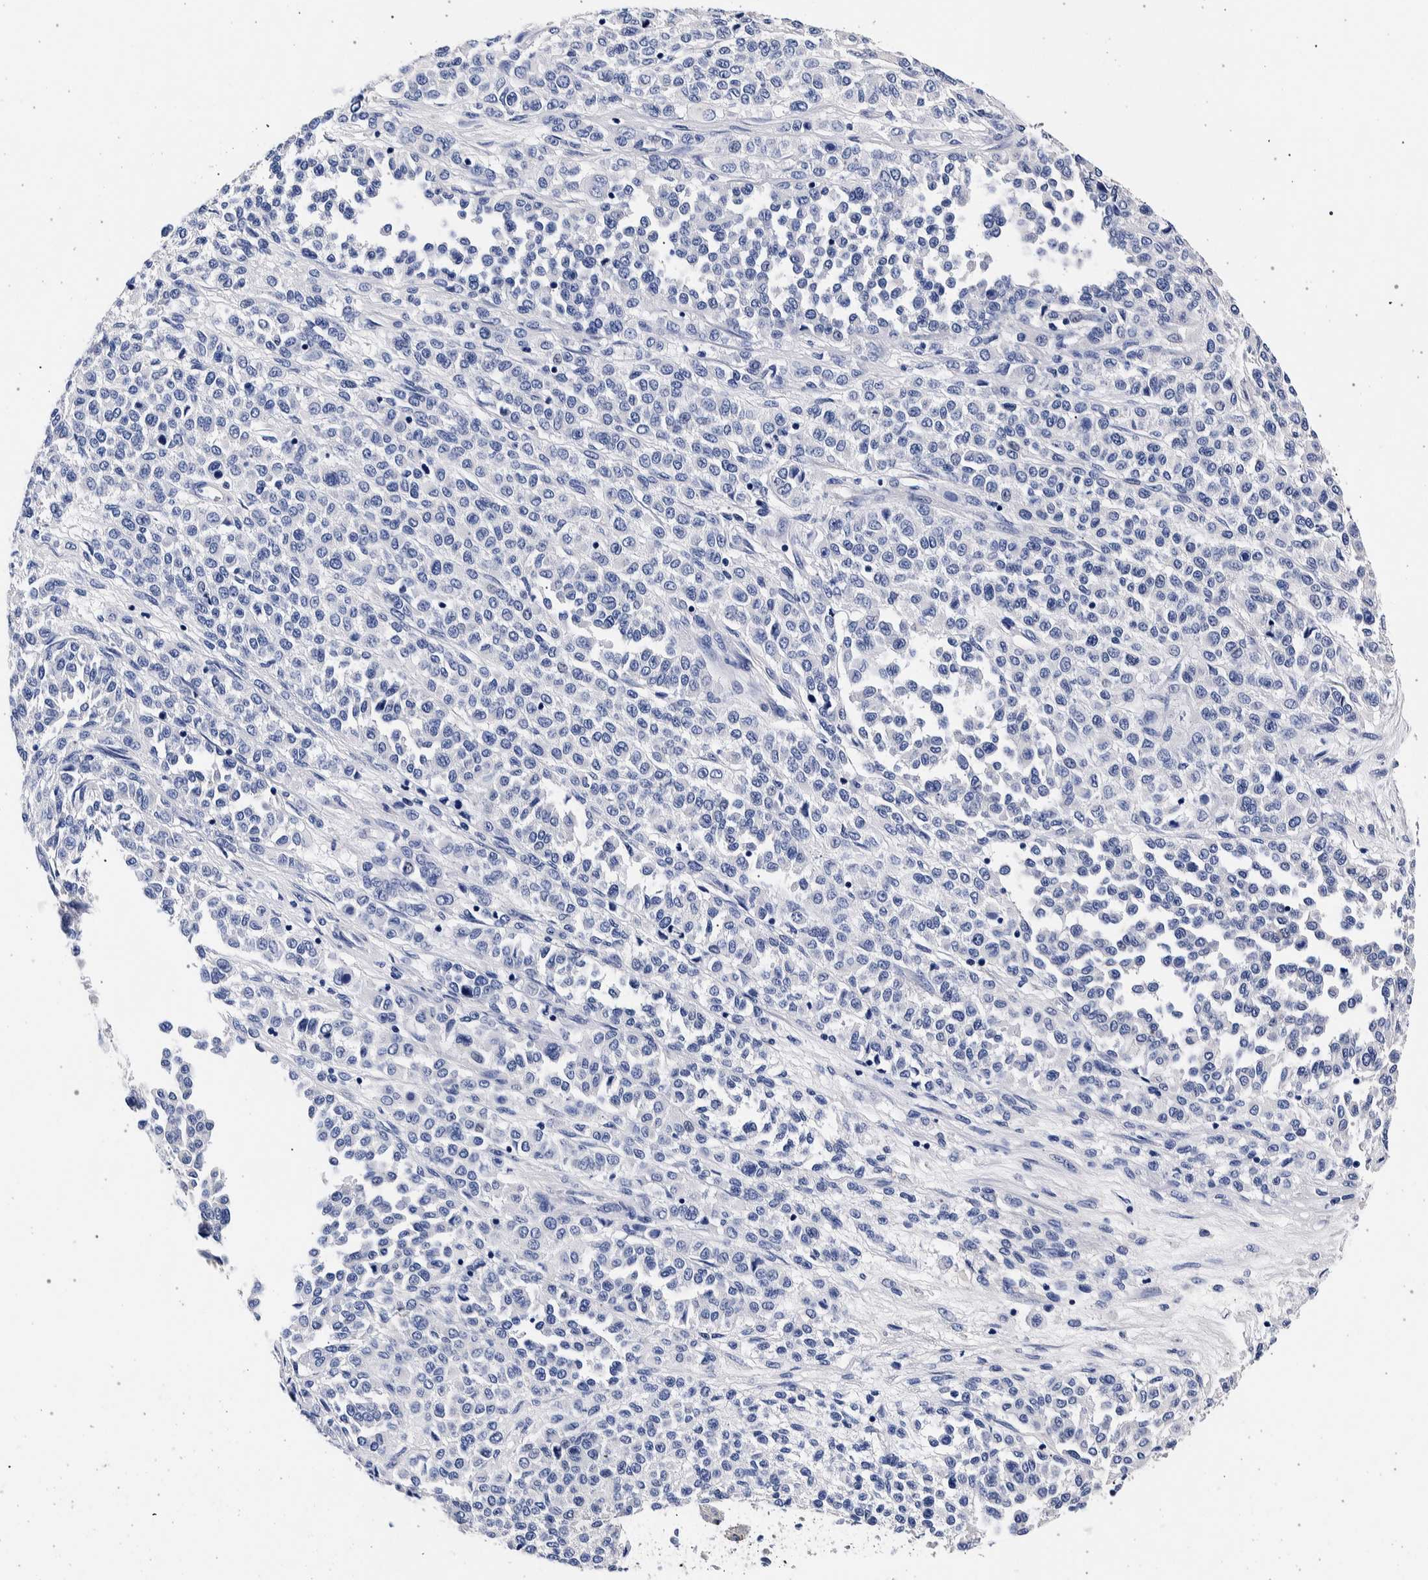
{"staining": {"intensity": "negative", "quantity": "none", "location": "none"}, "tissue": "melanoma", "cell_type": "Tumor cells", "image_type": "cancer", "snomed": [{"axis": "morphology", "description": "Malignant melanoma, Metastatic site"}, {"axis": "topography", "description": "Pancreas"}], "caption": "Tumor cells are negative for brown protein staining in melanoma.", "gene": "NIBAN2", "patient": {"sex": "female", "age": 30}}